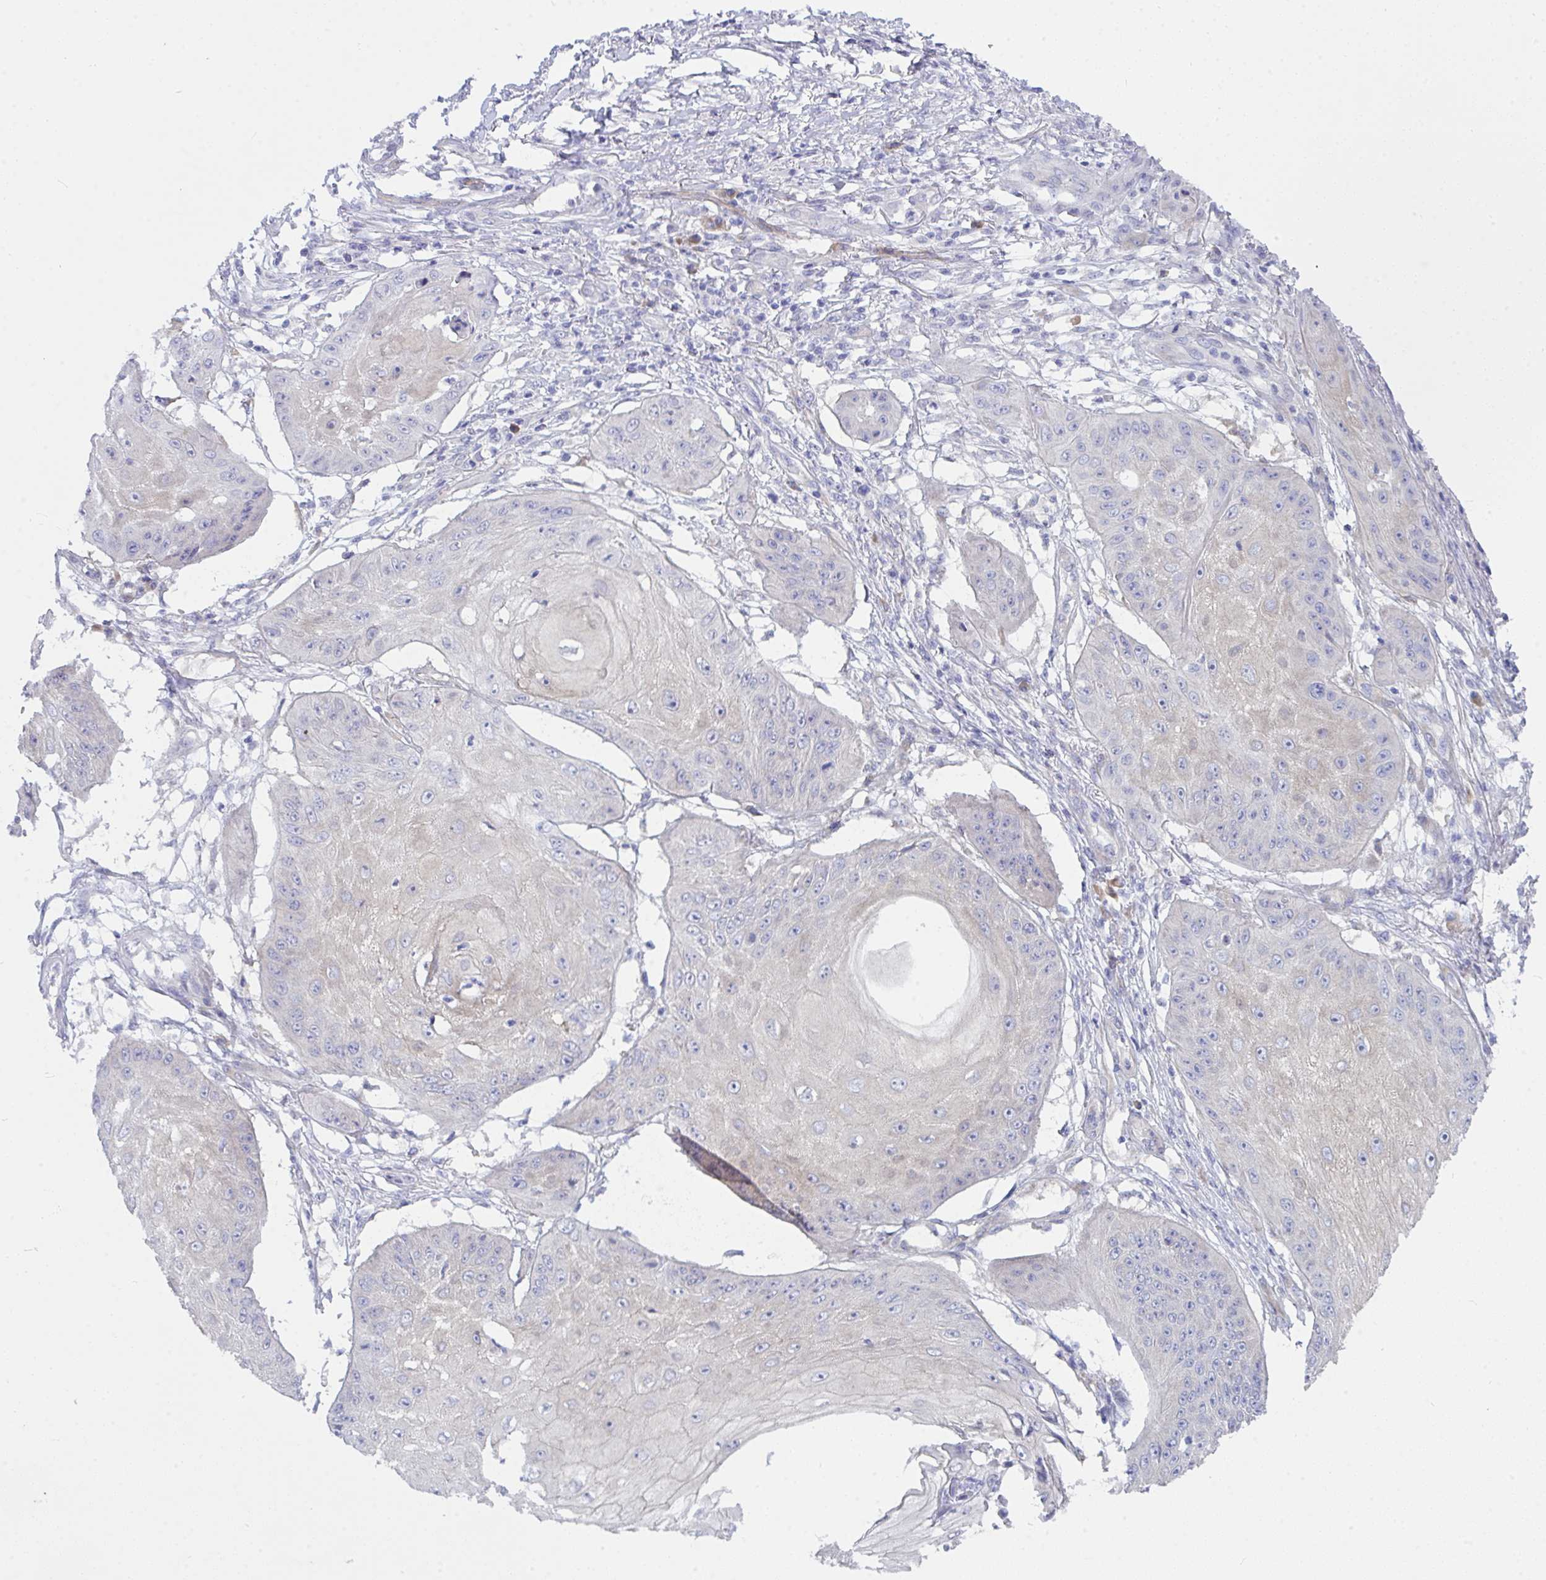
{"staining": {"intensity": "negative", "quantity": "none", "location": "none"}, "tissue": "skin cancer", "cell_type": "Tumor cells", "image_type": "cancer", "snomed": [{"axis": "morphology", "description": "Squamous cell carcinoma, NOS"}, {"axis": "topography", "description": "Skin"}], "caption": "This histopathology image is of skin cancer (squamous cell carcinoma) stained with IHC to label a protein in brown with the nuclei are counter-stained blue. There is no staining in tumor cells.", "gene": "GAB1", "patient": {"sex": "male", "age": 70}}